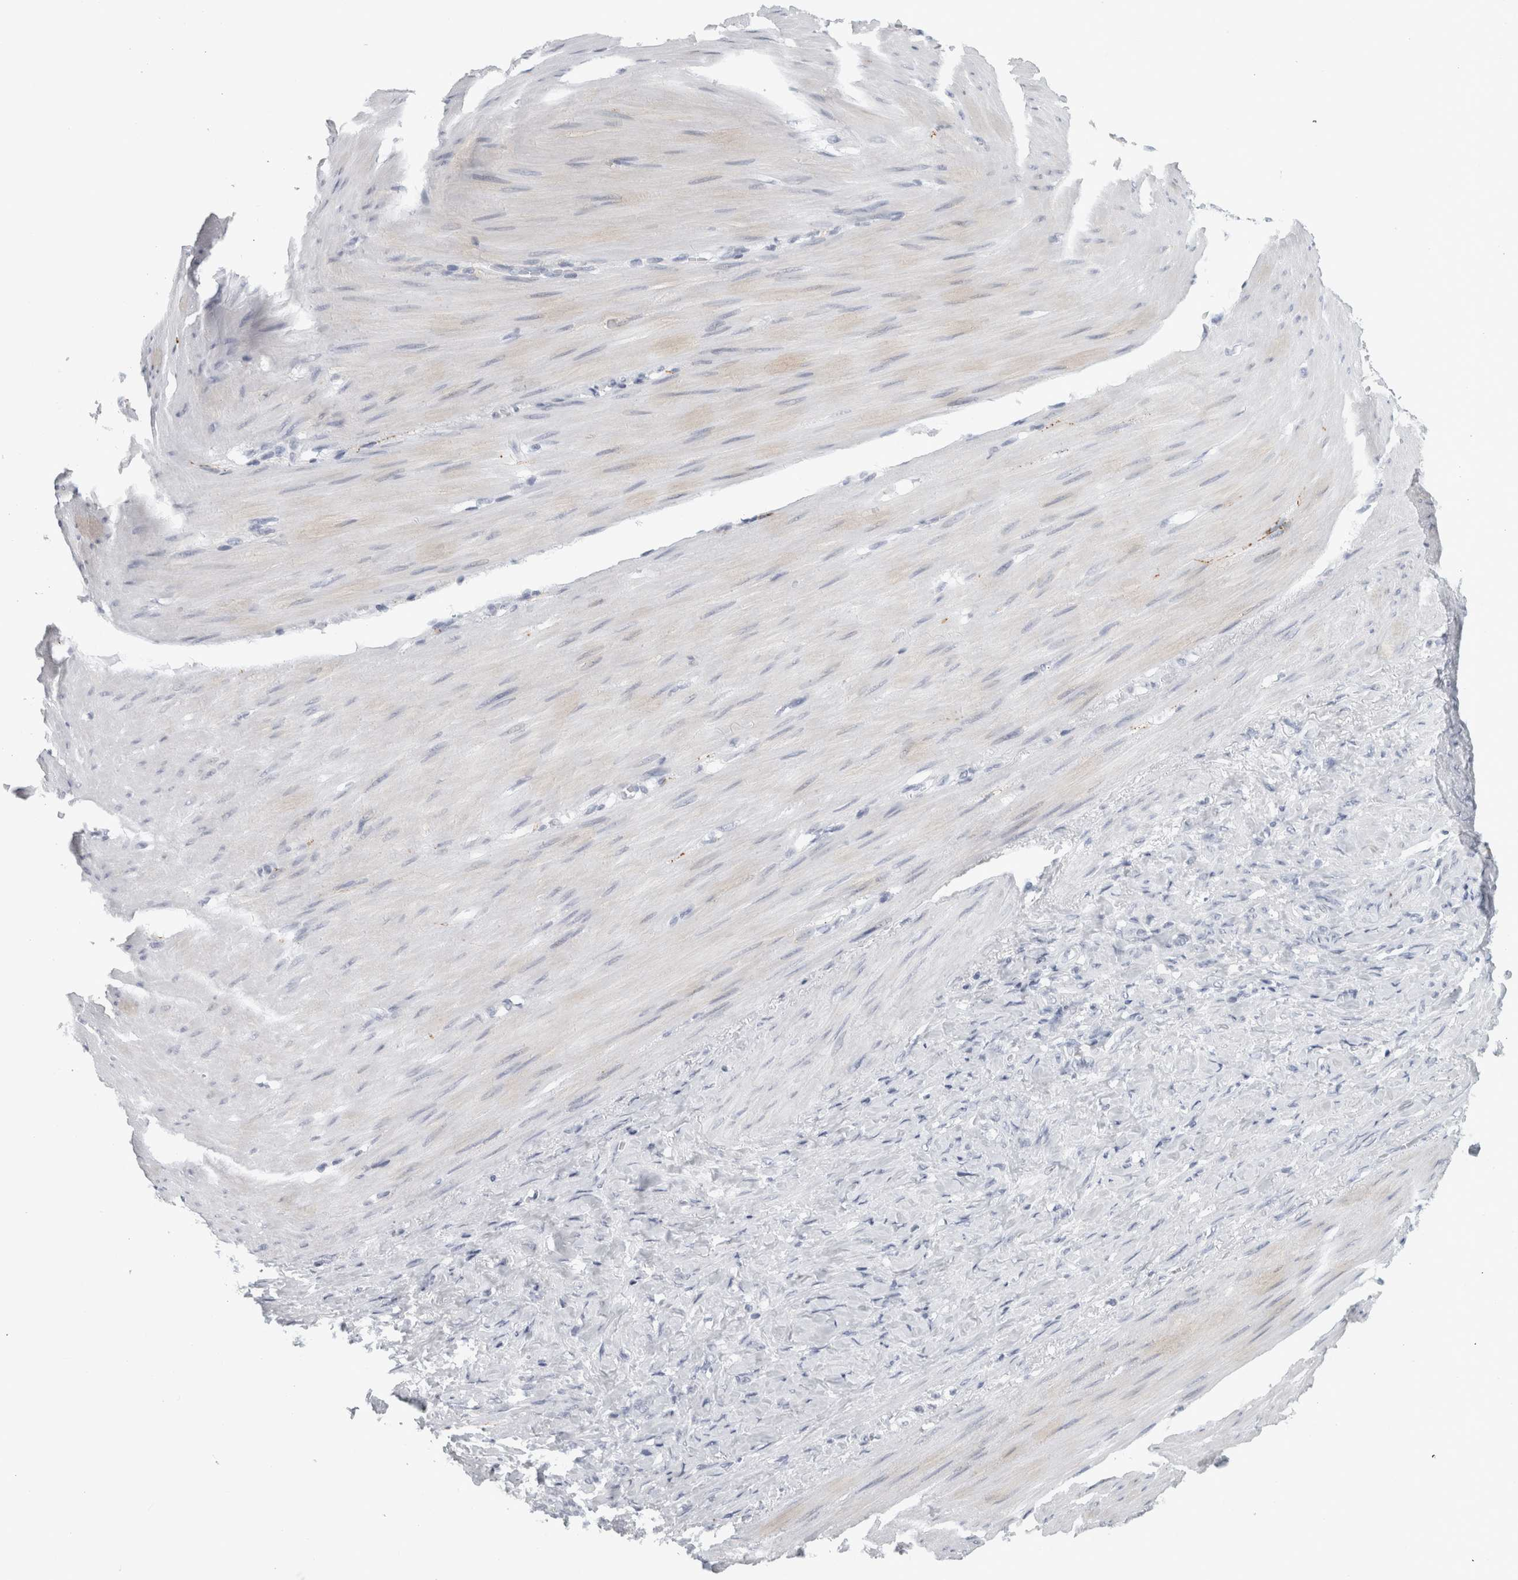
{"staining": {"intensity": "negative", "quantity": "none", "location": "none"}, "tissue": "stomach cancer", "cell_type": "Tumor cells", "image_type": "cancer", "snomed": [{"axis": "morphology", "description": "Adenocarcinoma, NOS"}, {"axis": "topography", "description": "Stomach"}], "caption": "Tumor cells are negative for protein expression in human stomach cancer (adenocarcinoma).", "gene": "CPE", "patient": {"sex": "male", "age": 82}}